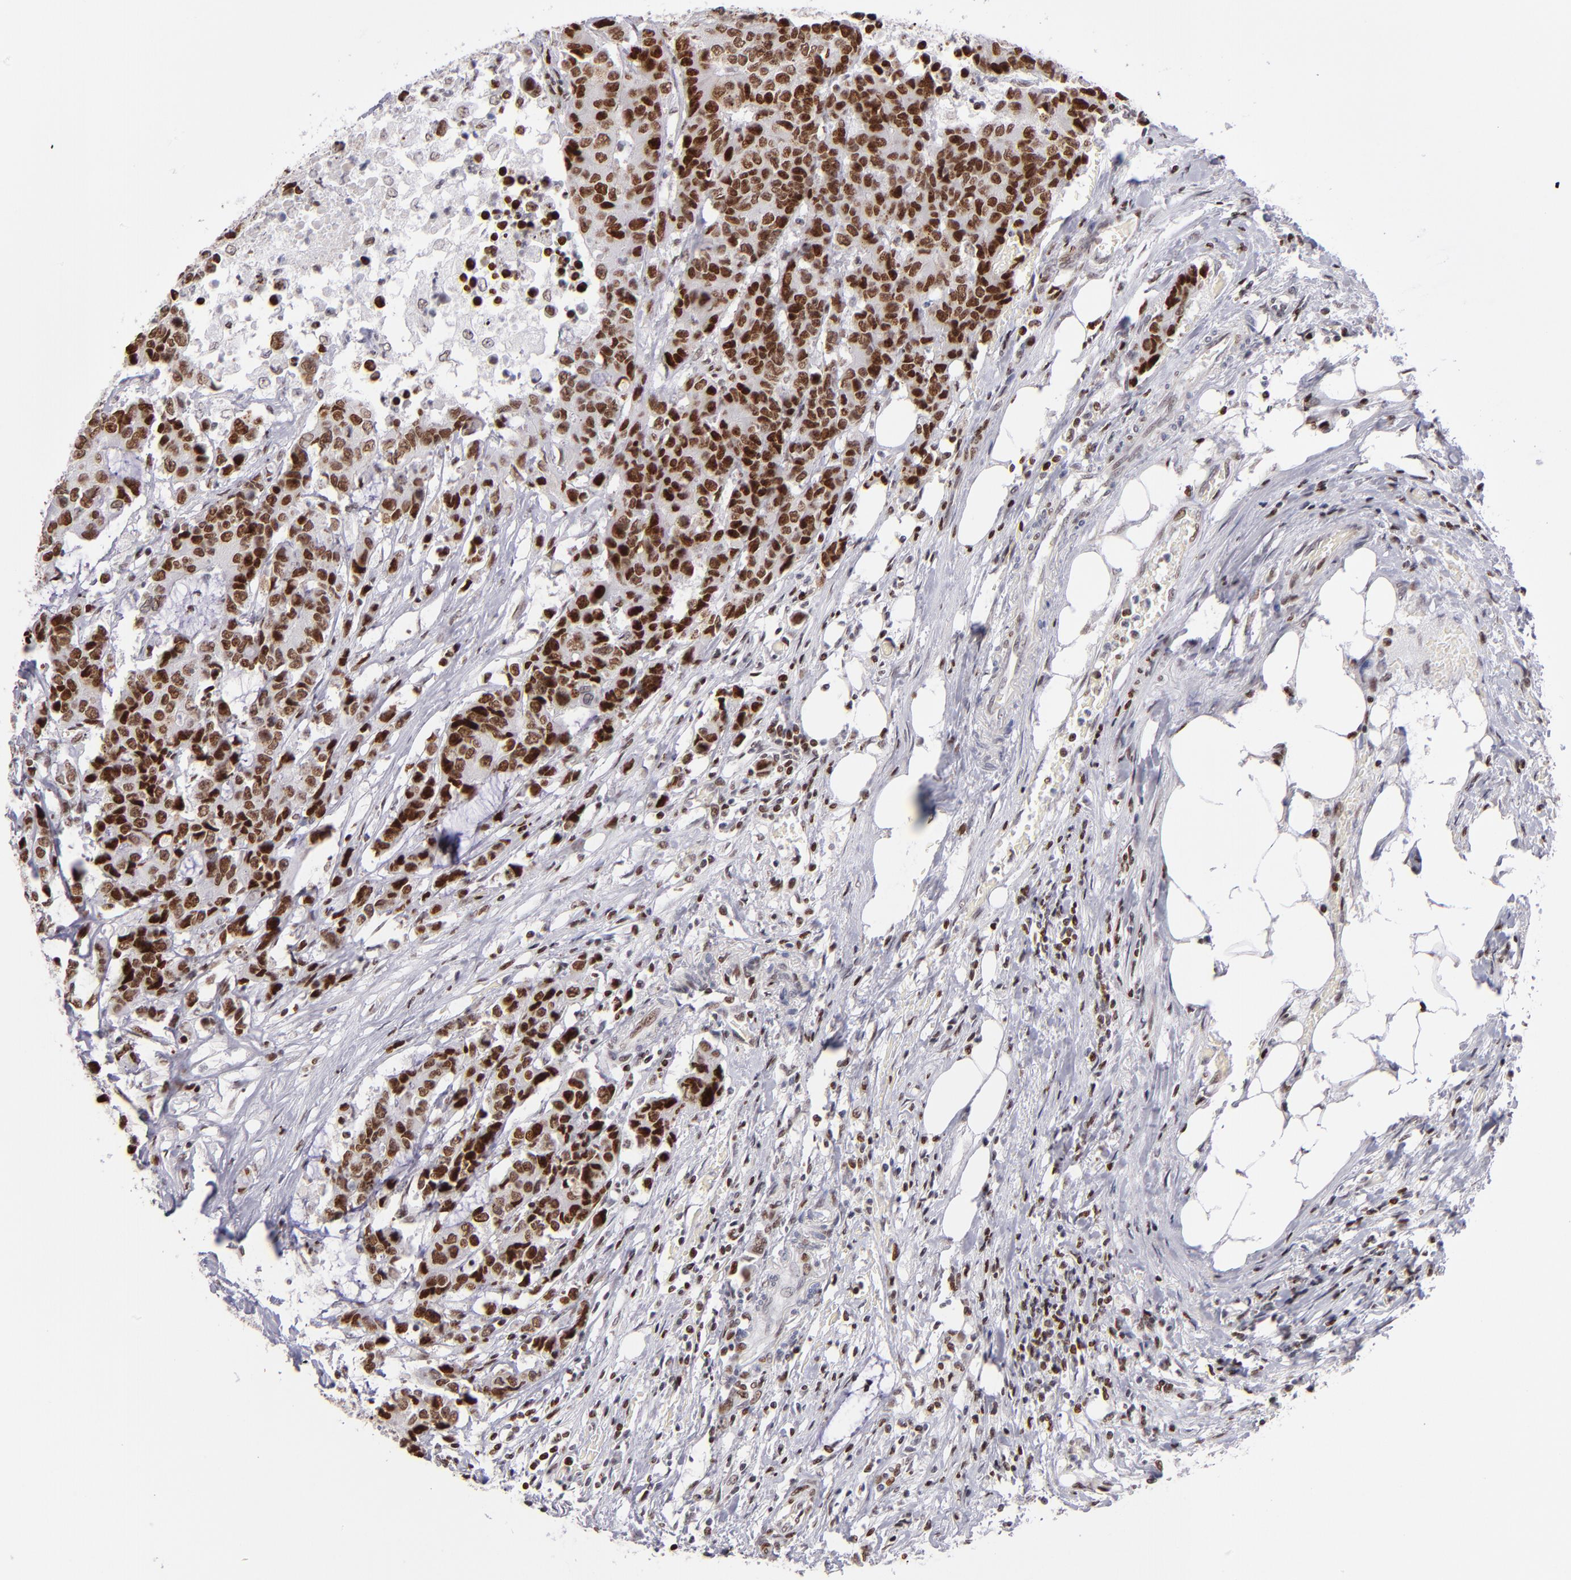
{"staining": {"intensity": "strong", "quantity": ">75%", "location": "nuclear"}, "tissue": "colorectal cancer", "cell_type": "Tumor cells", "image_type": "cancer", "snomed": [{"axis": "morphology", "description": "Adenocarcinoma, NOS"}, {"axis": "topography", "description": "Colon"}], "caption": "A high amount of strong nuclear staining is identified in approximately >75% of tumor cells in colorectal cancer tissue.", "gene": "POLA1", "patient": {"sex": "female", "age": 86}}